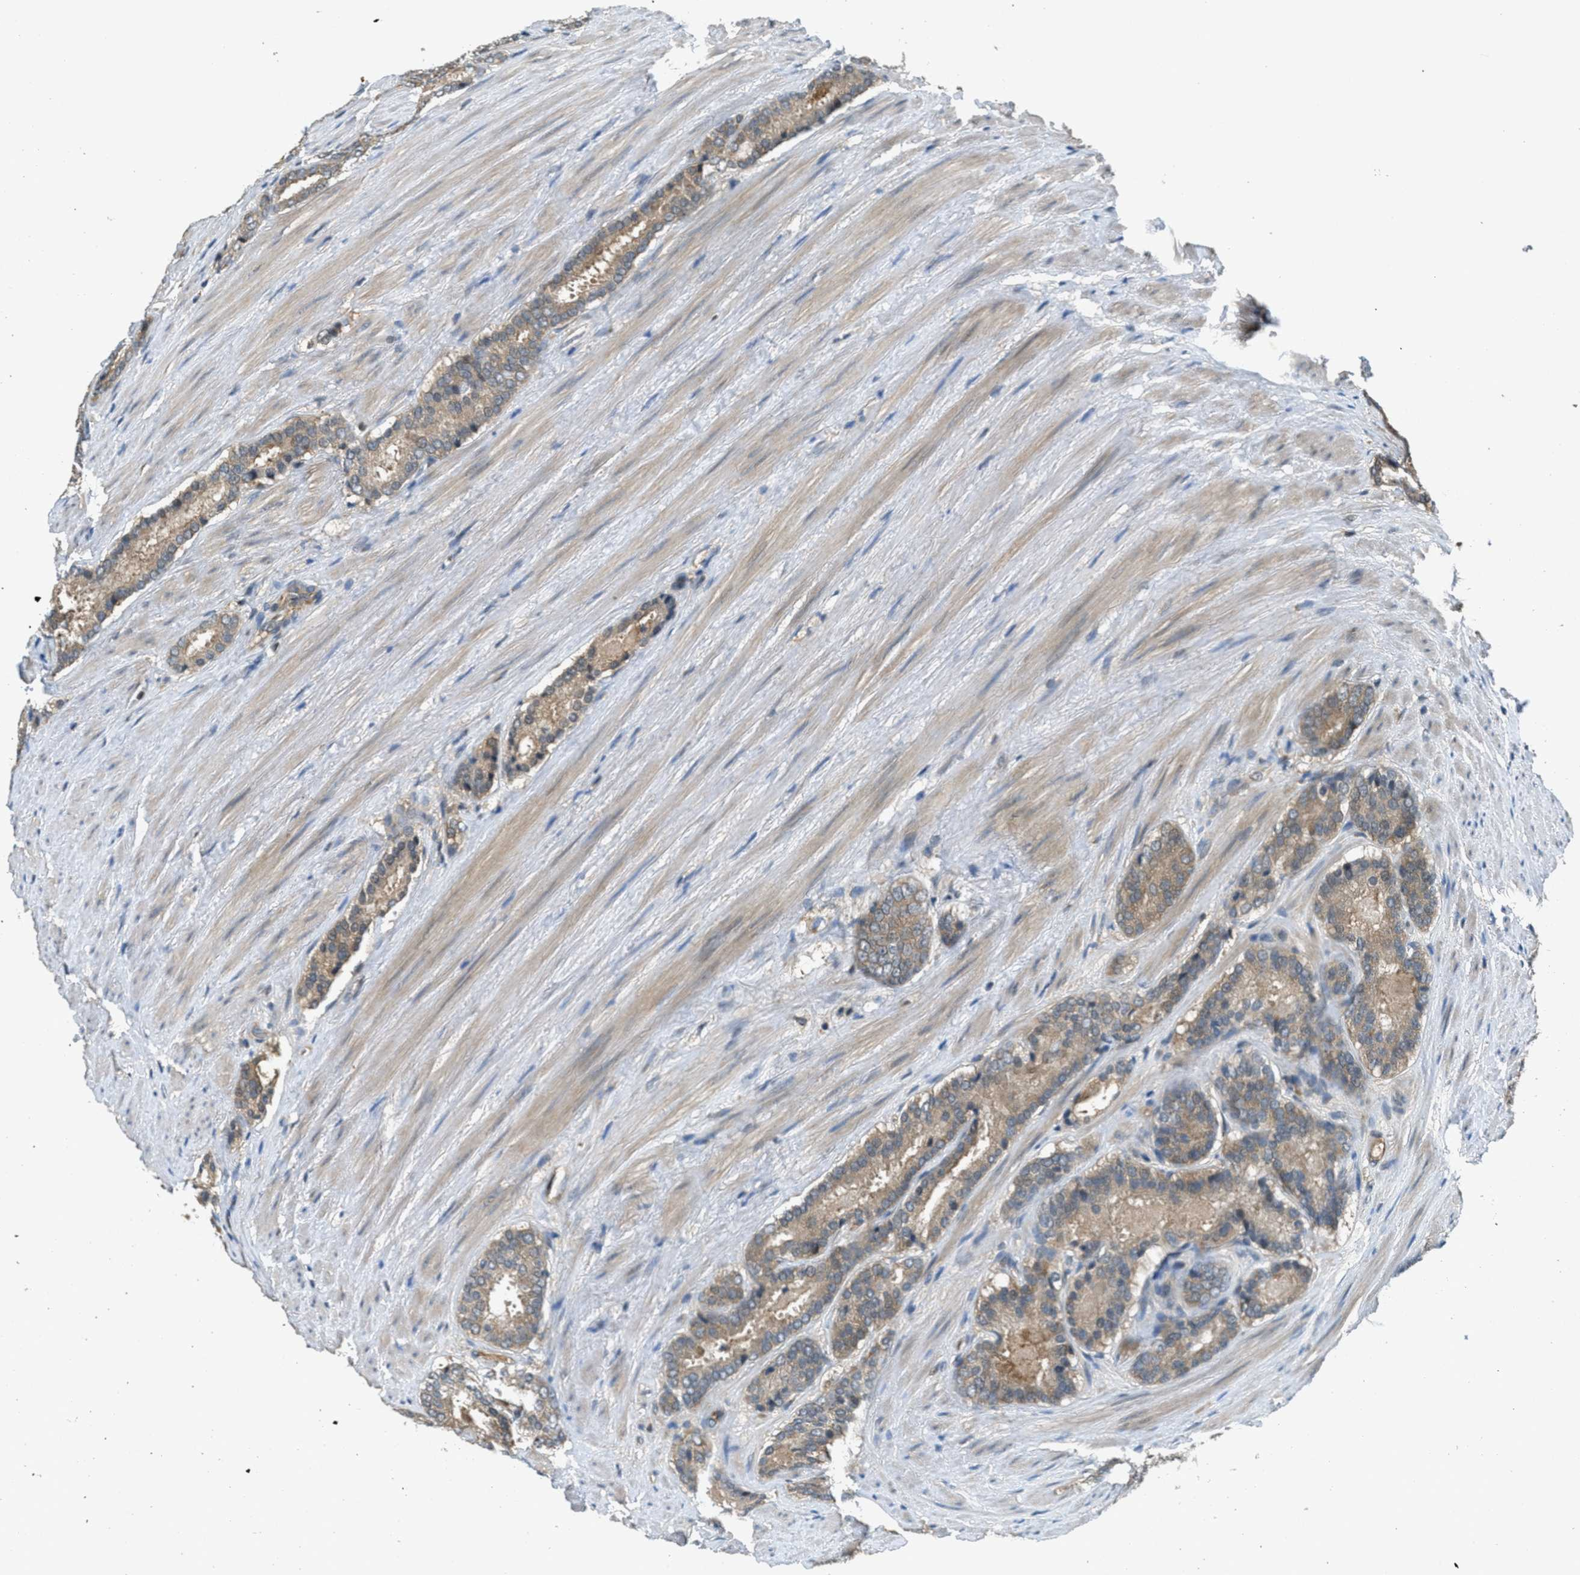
{"staining": {"intensity": "moderate", "quantity": ">75%", "location": "cytoplasmic/membranous"}, "tissue": "prostate cancer", "cell_type": "Tumor cells", "image_type": "cancer", "snomed": [{"axis": "morphology", "description": "Adenocarcinoma, Low grade"}, {"axis": "topography", "description": "Prostate"}], "caption": "Prostate adenocarcinoma (low-grade) was stained to show a protein in brown. There is medium levels of moderate cytoplasmic/membranous expression in about >75% of tumor cells. Using DAB (brown) and hematoxylin (blue) stains, captured at high magnification using brightfield microscopy.", "gene": "DUSP6", "patient": {"sex": "male", "age": 69}}